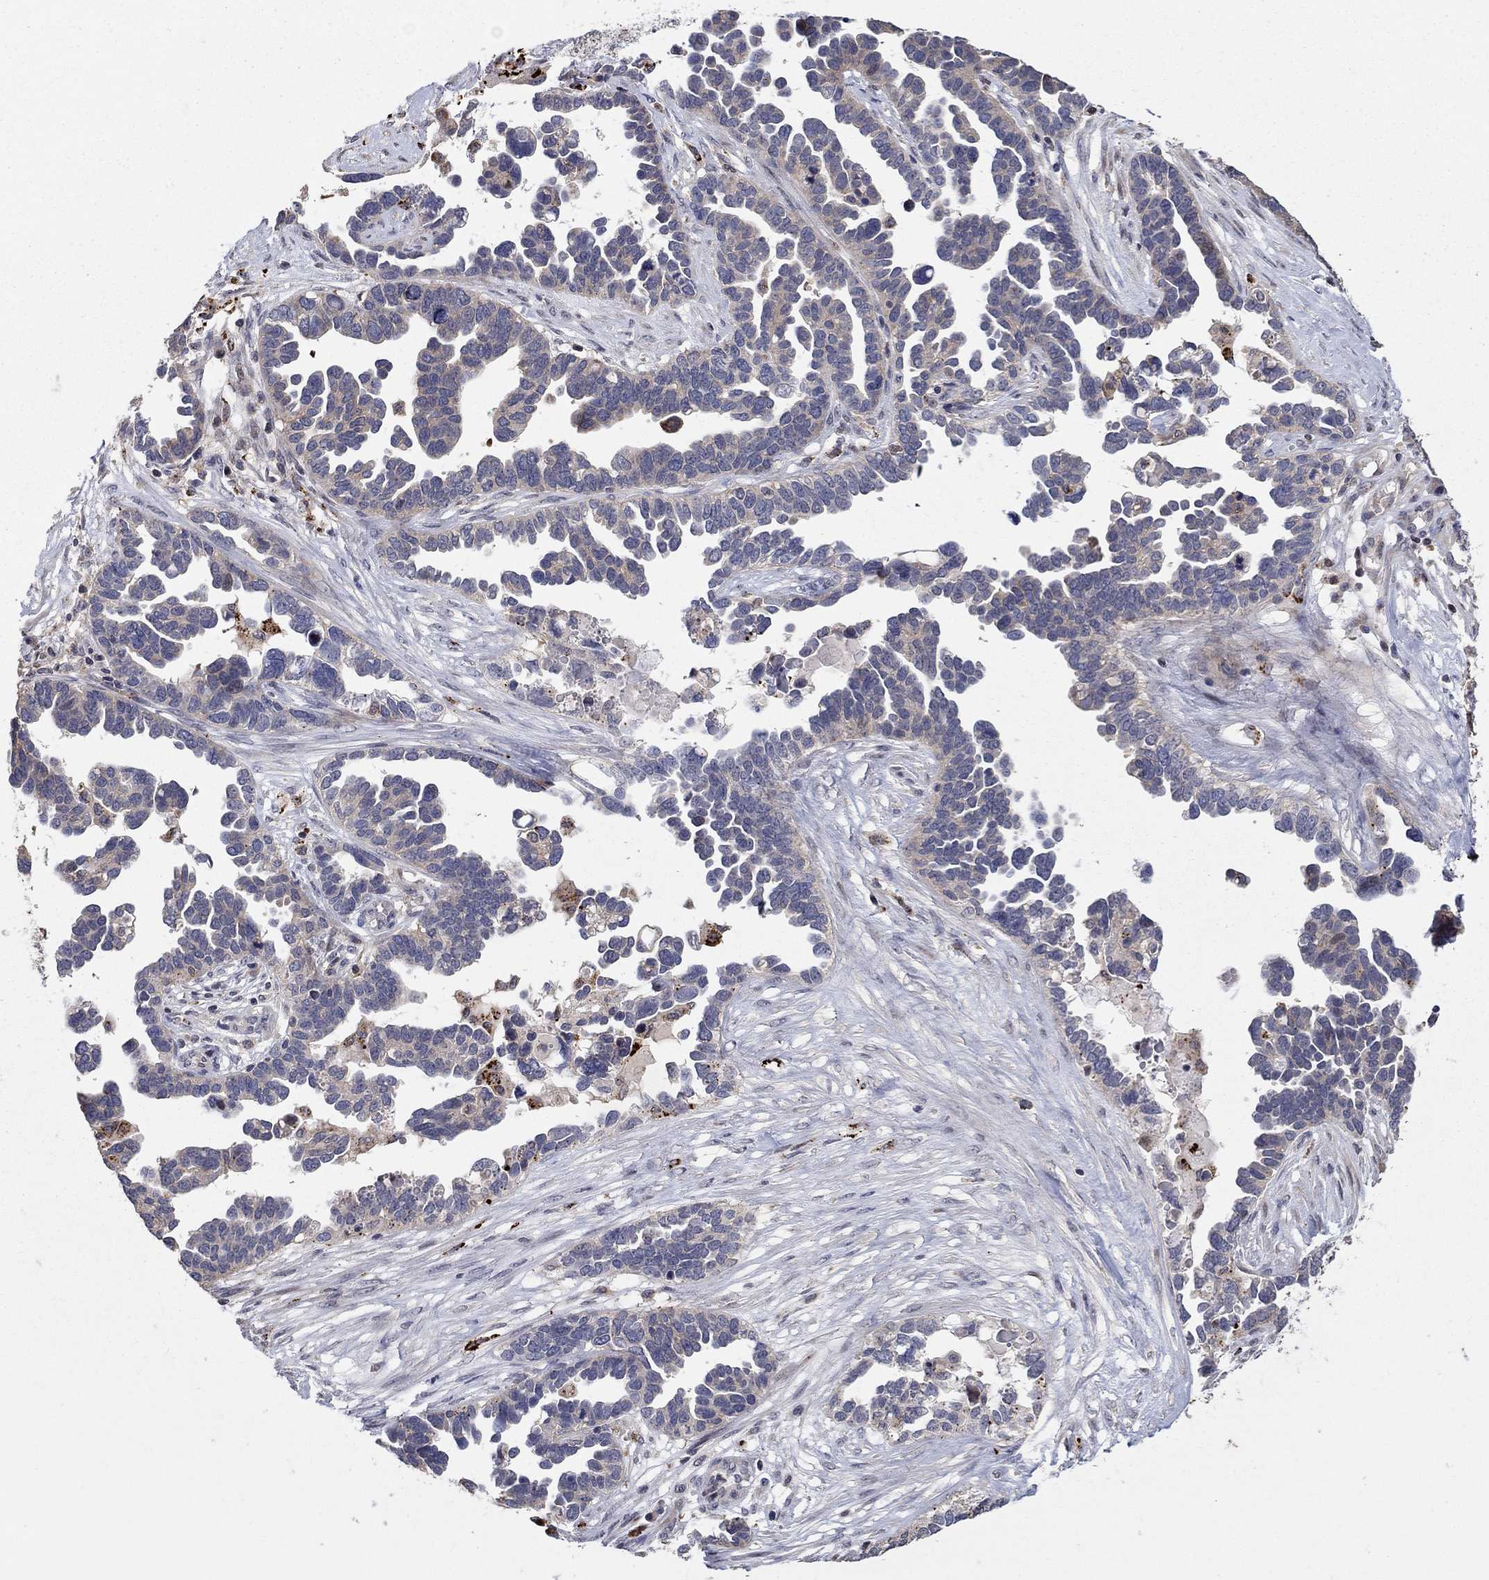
{"staining": {"intensity": "strong", "quantity": "<25%", "location": "cytoplasmic/membranous"}, "tissue": "ovarian cancer", "cell_type": "Tumor cells", "image_type": "cancer", "snomed": [{"axis": "morphology", "description": "Cystadenocarcinoma, serous, NOS"}, {"axis": "topography", "description": "Ovary"}], "caption": "Human ovarian cancer (serous cystadenocarcinoma) stained for a protein (brown) shows strong cytoplasmic/membranous positive staining in about <25% of tumor cells.", "gene": "LPCAT4", "patient": {"sex": "female", "age": 54}}